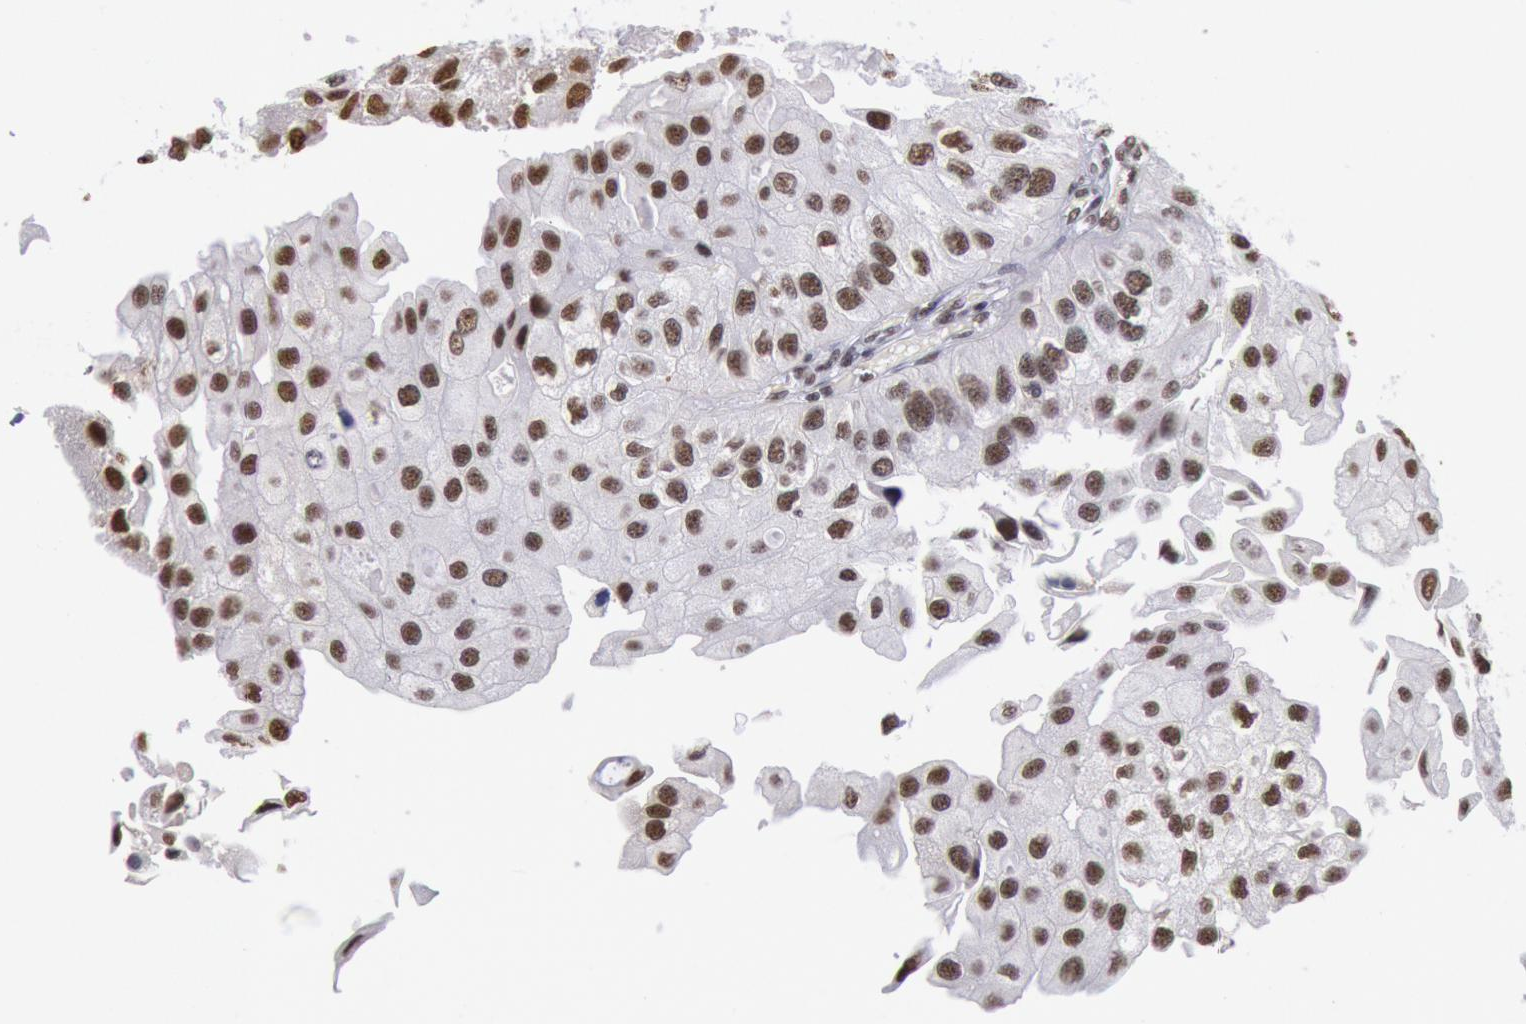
{"staining": {"intensity": "moderate", "quantity": ">75%", "location": "nuclear"}, "tissue": "urothelial cancer", "cell_type": "Tumor cells", "image_type": "cancer", "snomed": [{"axis": "morphology", "description": "Urothelial carcinoma, Low grade"}, {"axis": "topography", "description": "Urinary bladder"}], "caption": "The immunohistochemical stain shows moderate nuclear expression in tumor cells of low-grade urothelial carcinoma tissue.", "gene": "SNRPD3", "patient": {"sex": "female", "age": 89}}